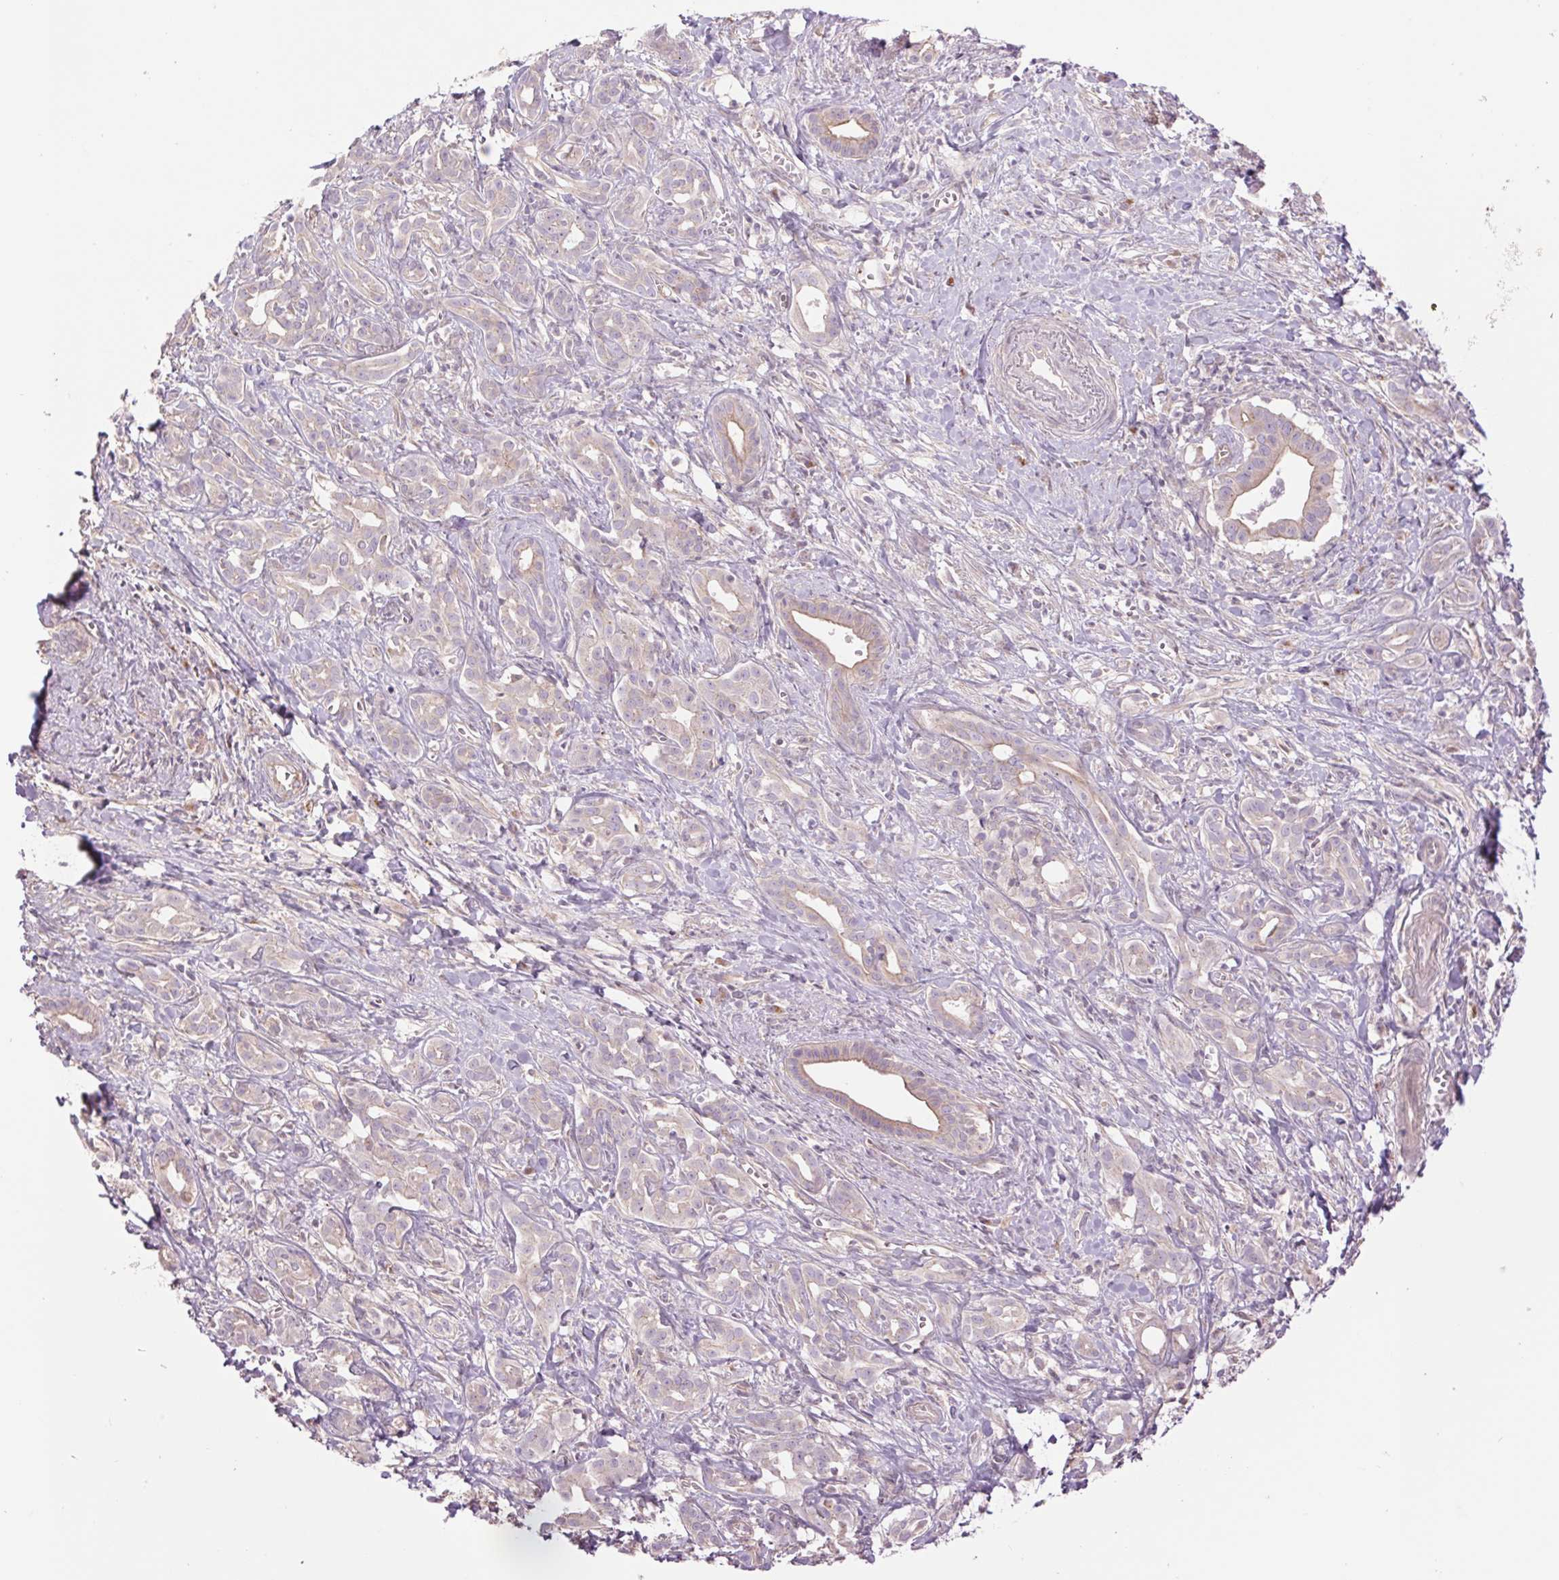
{"staining": {"intensity": "weak", "quantity": "<25%", "location": "cytoplasmic/membranous"}, "tissue": "pancreatic cancer", "cell_type": "Tumor cells", "image_type": "cancer", "snomed": [{"axis": "morphology", "description": "Adenocarcinoma, NOS"}, {"axis": "topography", "description": "Pancreas"}], "caption": "Tumor cells show no significant protein positivity in adenocarcinoma (pancreatic).", "gene": "CTNNA3", "patient": {"sex": "male", "age": 61}}